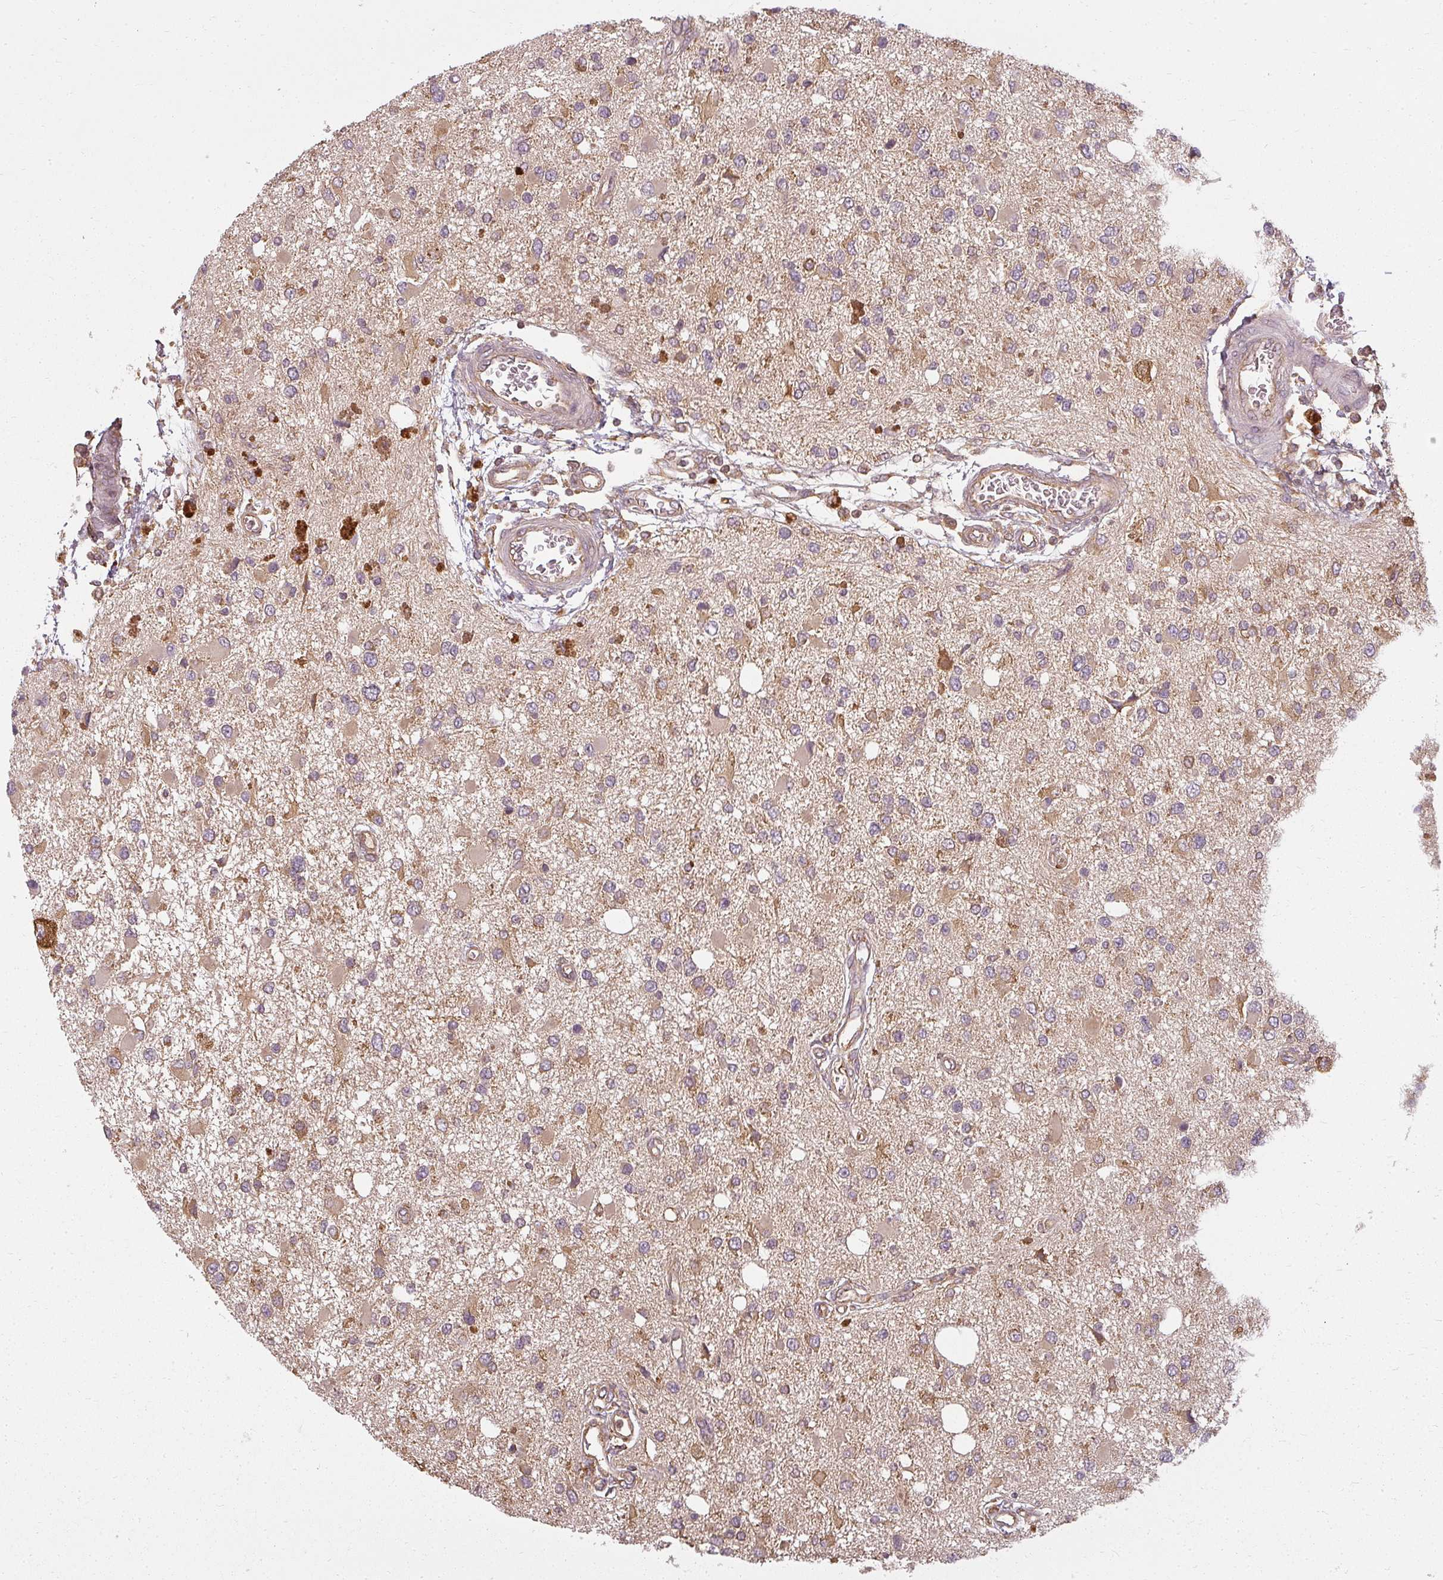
{"staining": {"intensity": "moderate", "quantity": "25%-75%", "location": "cytoplasmic/membranous"}, "tissue": "glioma", "cell_type": "Tumor cells", "image_type": "cancer", "snomed": [{"axis": "morphology", "description": "Glioma, malignant, High grade"}, {"axis": "topography", "description": "Brain"}], "caption": "Brown immunohistochemical staining in human malignant glioma (high-grade) demonstrates moderate cytoplasmic/membranous staining in about 25%-75% of tumor cells.", "gene": "RPL24", "patient": {"sex": "male", "age": 53}}